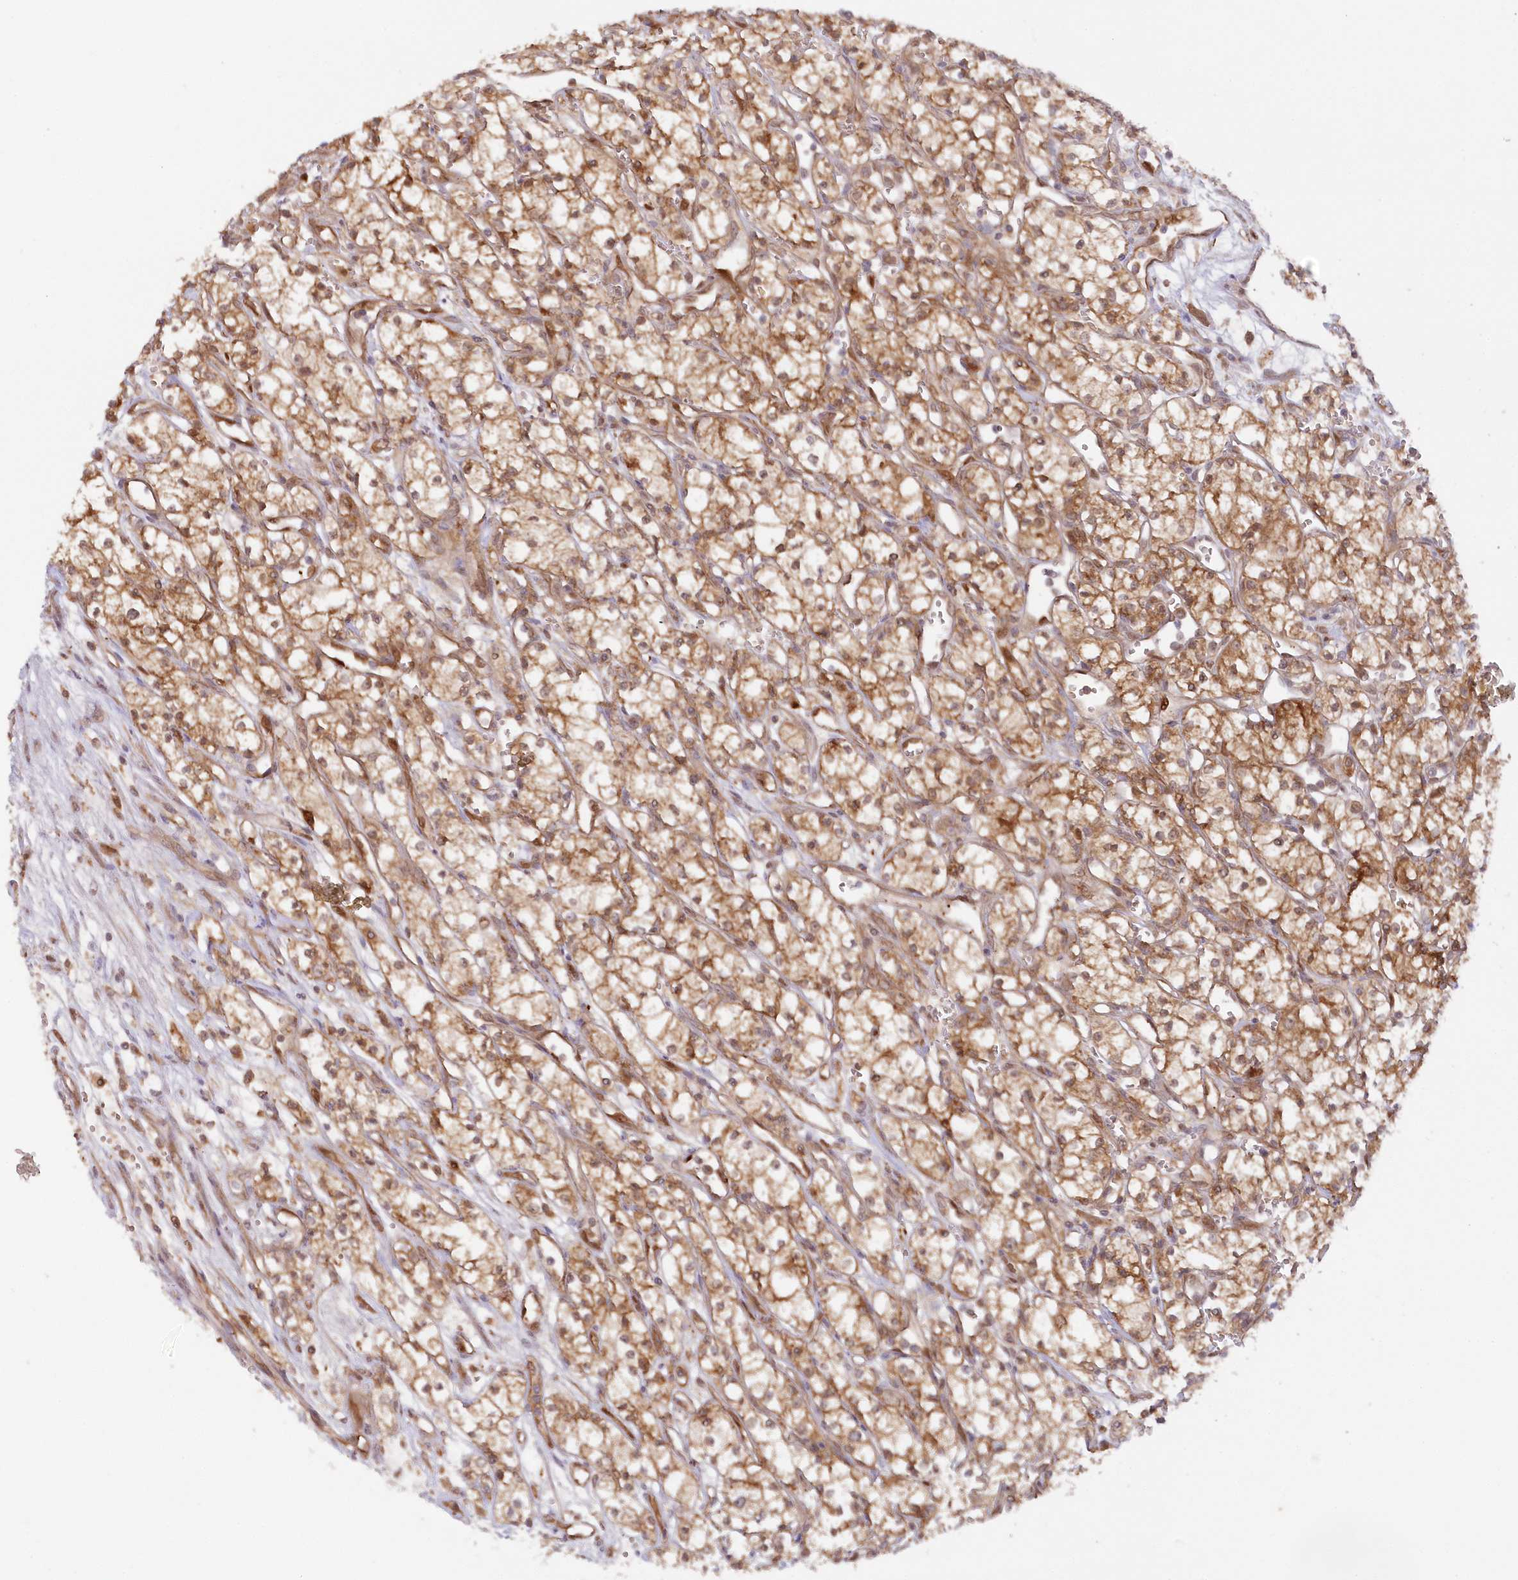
{"staining": {"intensity": "moderate", "quantity": ">75%", "location": "cytoplasmic/membranous"}, "tissue": "renal cancer", "cell_type": "Tumor cells", "image_type": "cancer", "snomed": [{"axis": "morphology", "description": "Adenocarcinoma, NOS"}, {"axis": "topography", "description": "Kidney"}], "caption": "Brown immunohistochemical staining in renal cancer (adenocarcinoma) shows moderate cytoplasmic/membranous staining in about >75% of tumor cells.", "gene": "GBE1", "patient": {"sex": "male", "age": 59}}